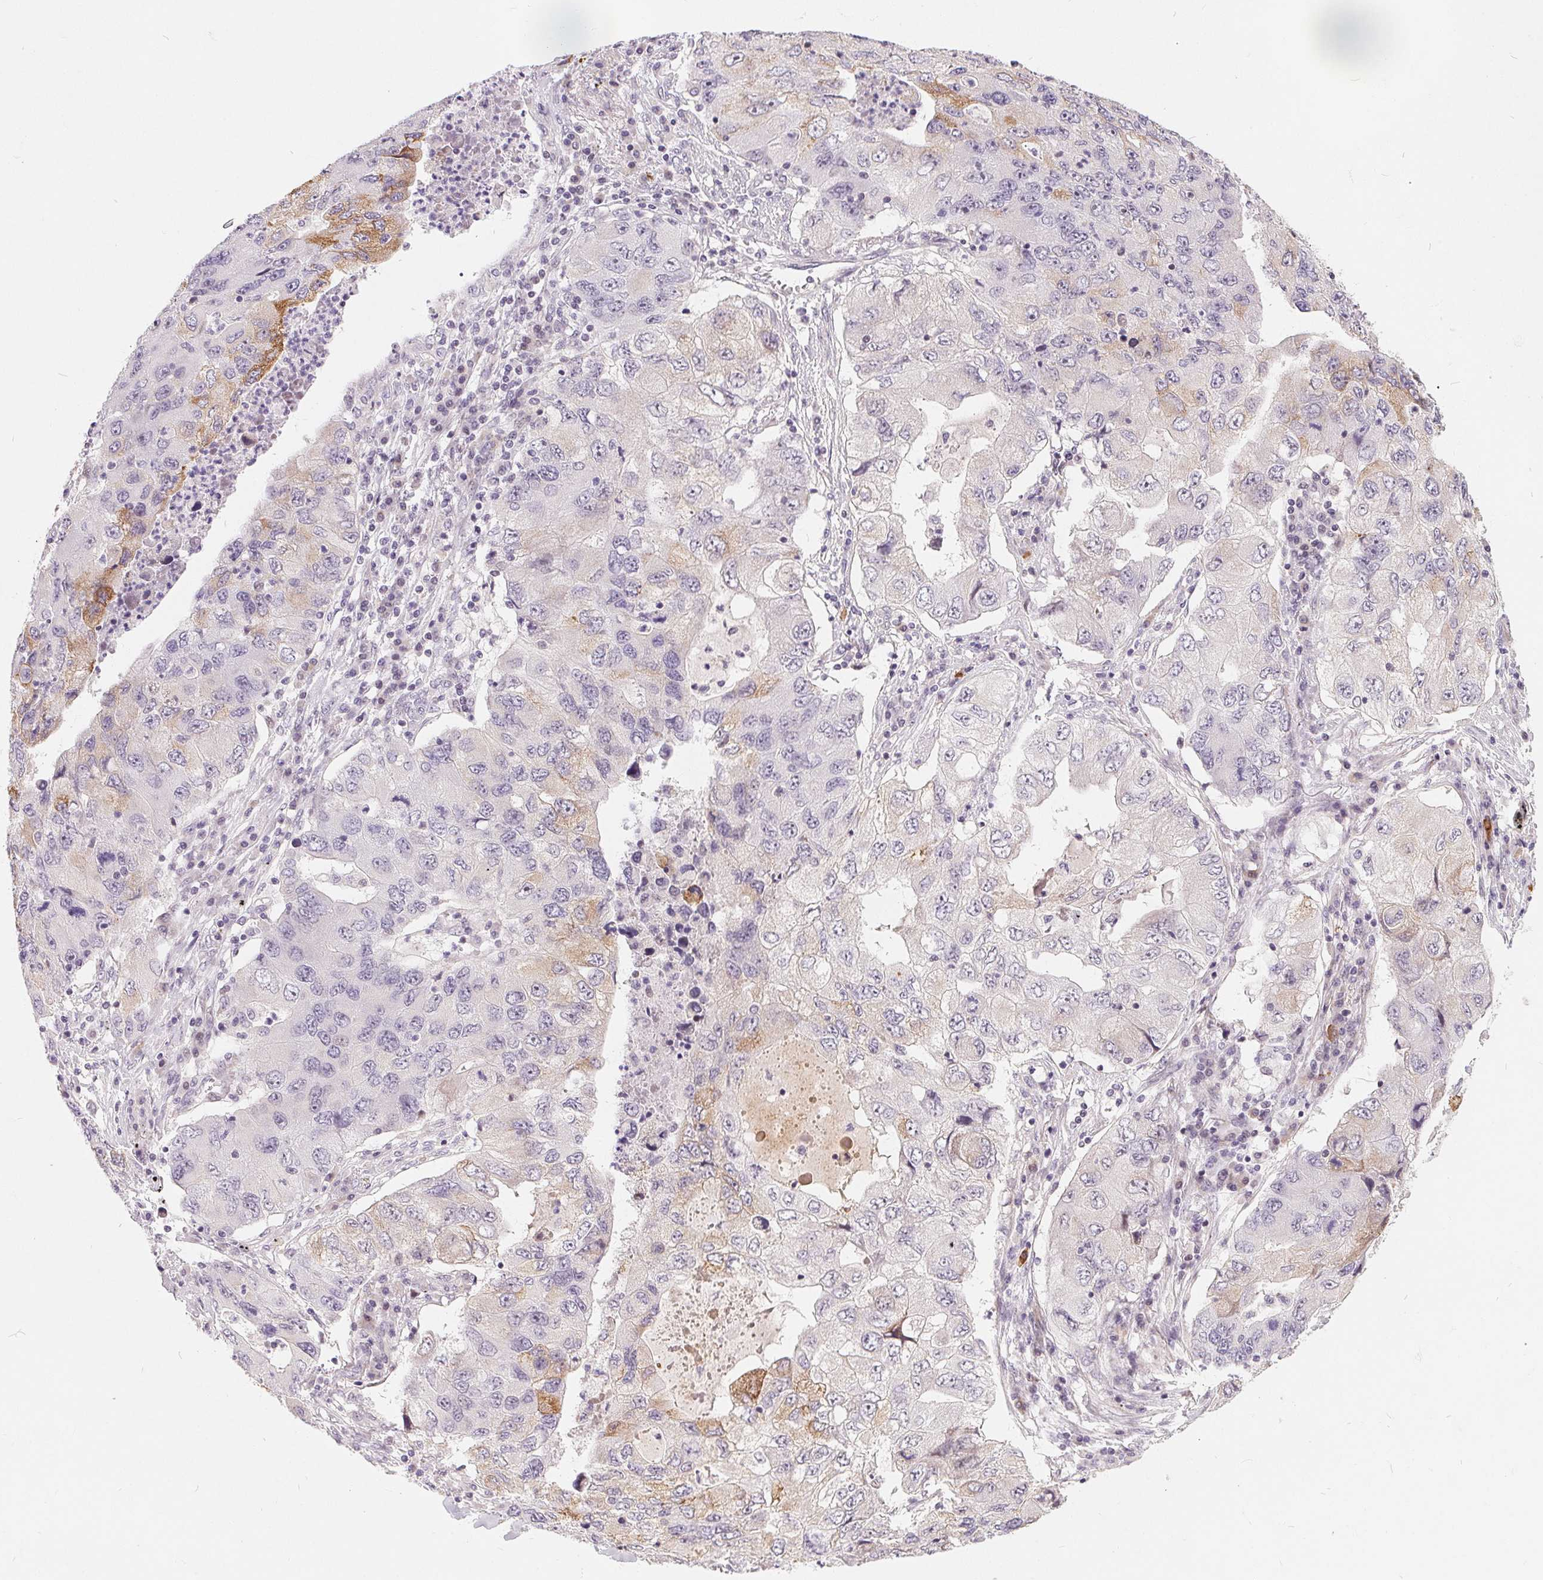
{"staining": {"intensity": "moderate", "quantity": "<25%", "location": "cytoplasmic/membranous"}, "tissue": "lung cancer", "cell_type": "Tumor cells", "image_type": "cancer", "snomed": [{"axis": "morphology", "description": "Adenocarcinoma, NOS"}, {"axis": "morphology", "description": "Adenocarcinoma, metastatic, NOS"}, {"axis": "topography", "description": "Lymph node"}, {"axis": "topography", "description": "Lung"}], "caption": "Protein expression analysis of human lung adenocarcinoma reveals moderate cytoplasmic/membranous positivity in about <25% of tumor cells. (brown staining indicates protein expression, while blue staining denotes nuclei).", "gene": "NRG2", "patient": {"sex": "female", "age": 54}}